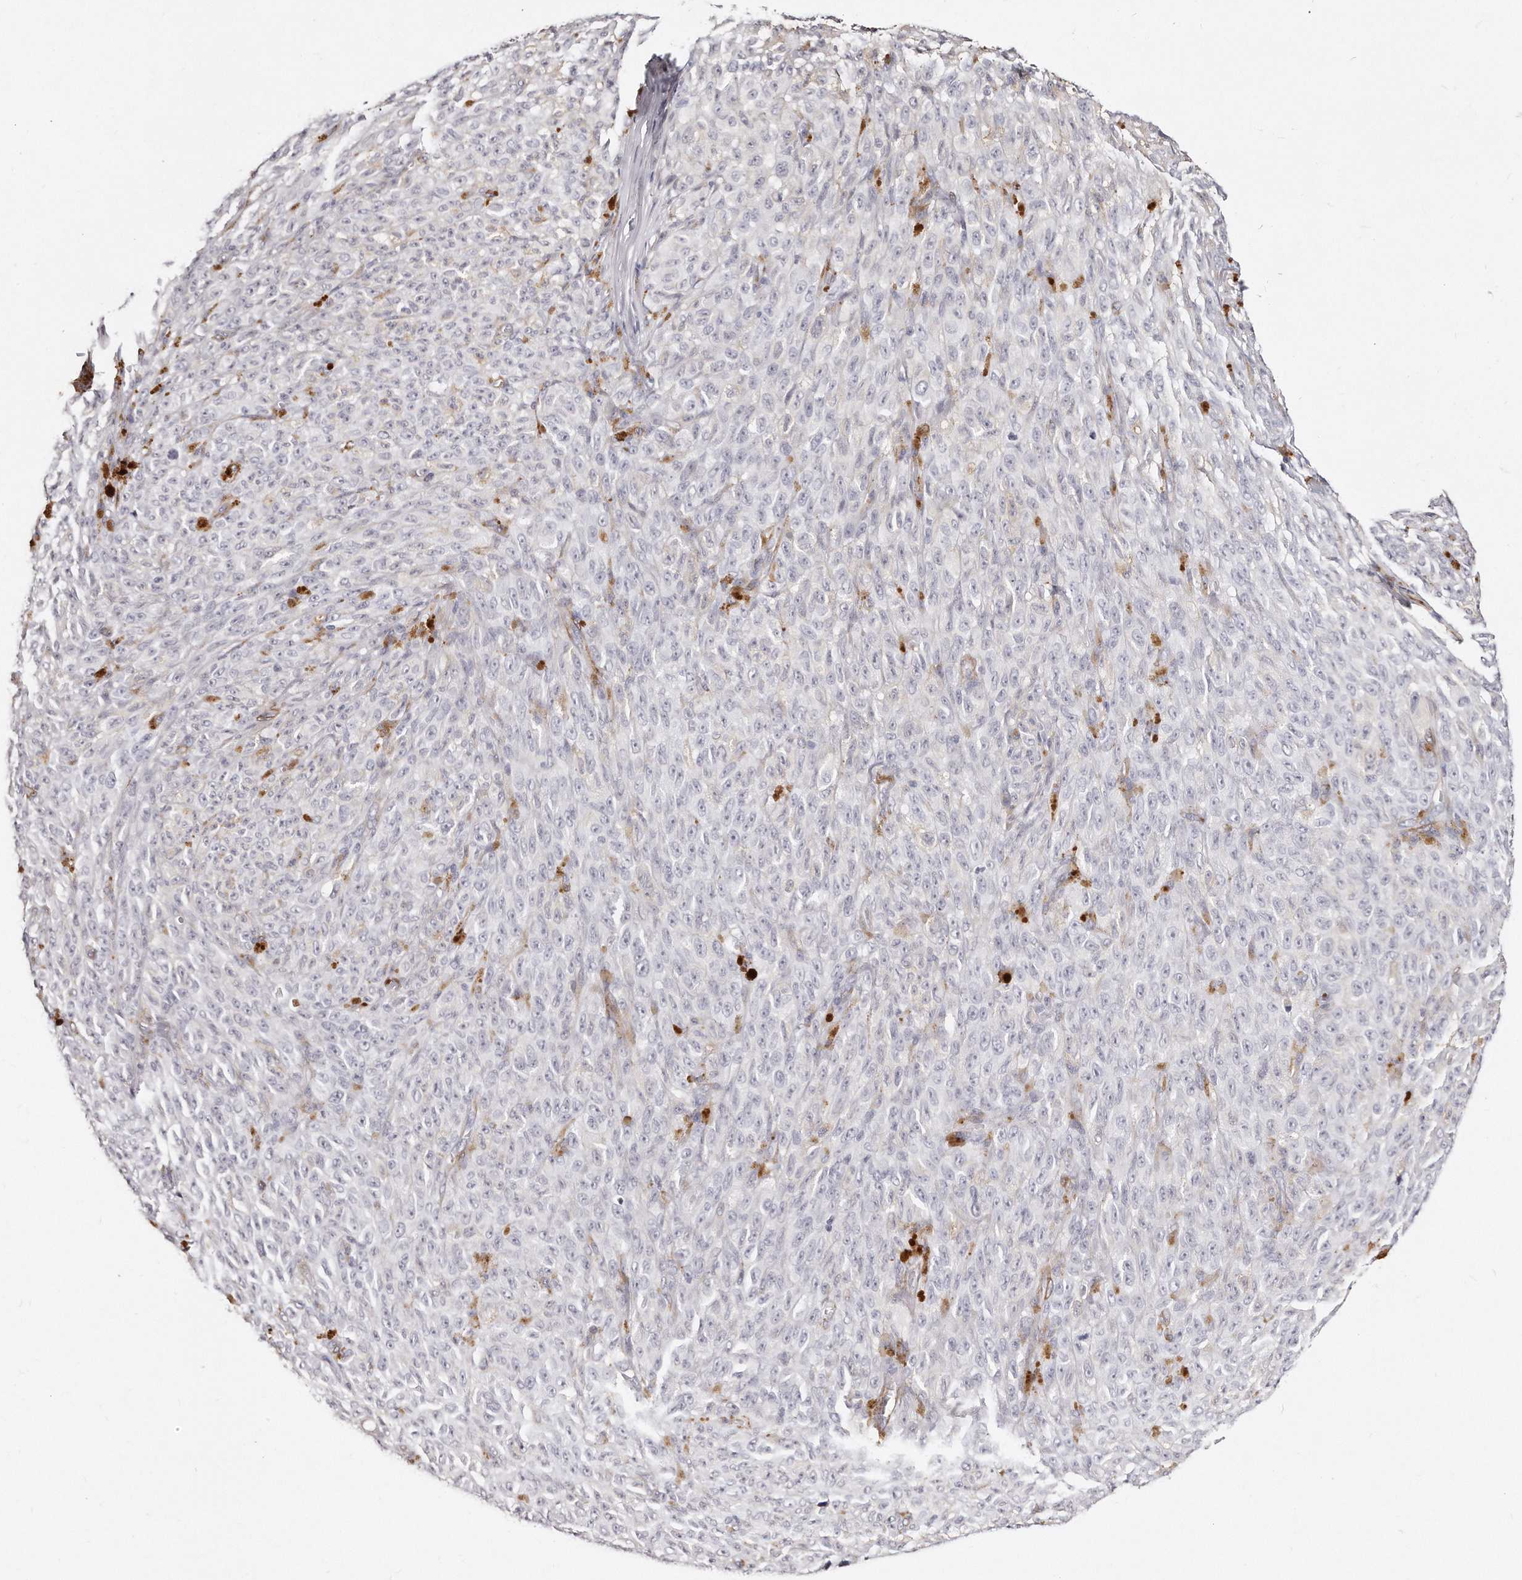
{"staining": {"intensity": "negative", "quantity": "none", "location": "none"}, "tissue": "melanoma", "cell_type": "Tumor cells", "image_type": "cancer", "snomed": [{"axis": "morphology", "description": "Malignant melanoma, NOS"}, {"axis": "topography", "description": "Skin"}], "caption": "Protein analysis of malignant melanoma displays no significant positivity in tumor cells. (Brightfield microscopy of DAB (3,3'-diaminobenzidine) immunohistochemistry (IHC) at high magnification).", "gene": "LMOD1", "patient": {"sex": "female", "age": 82}}